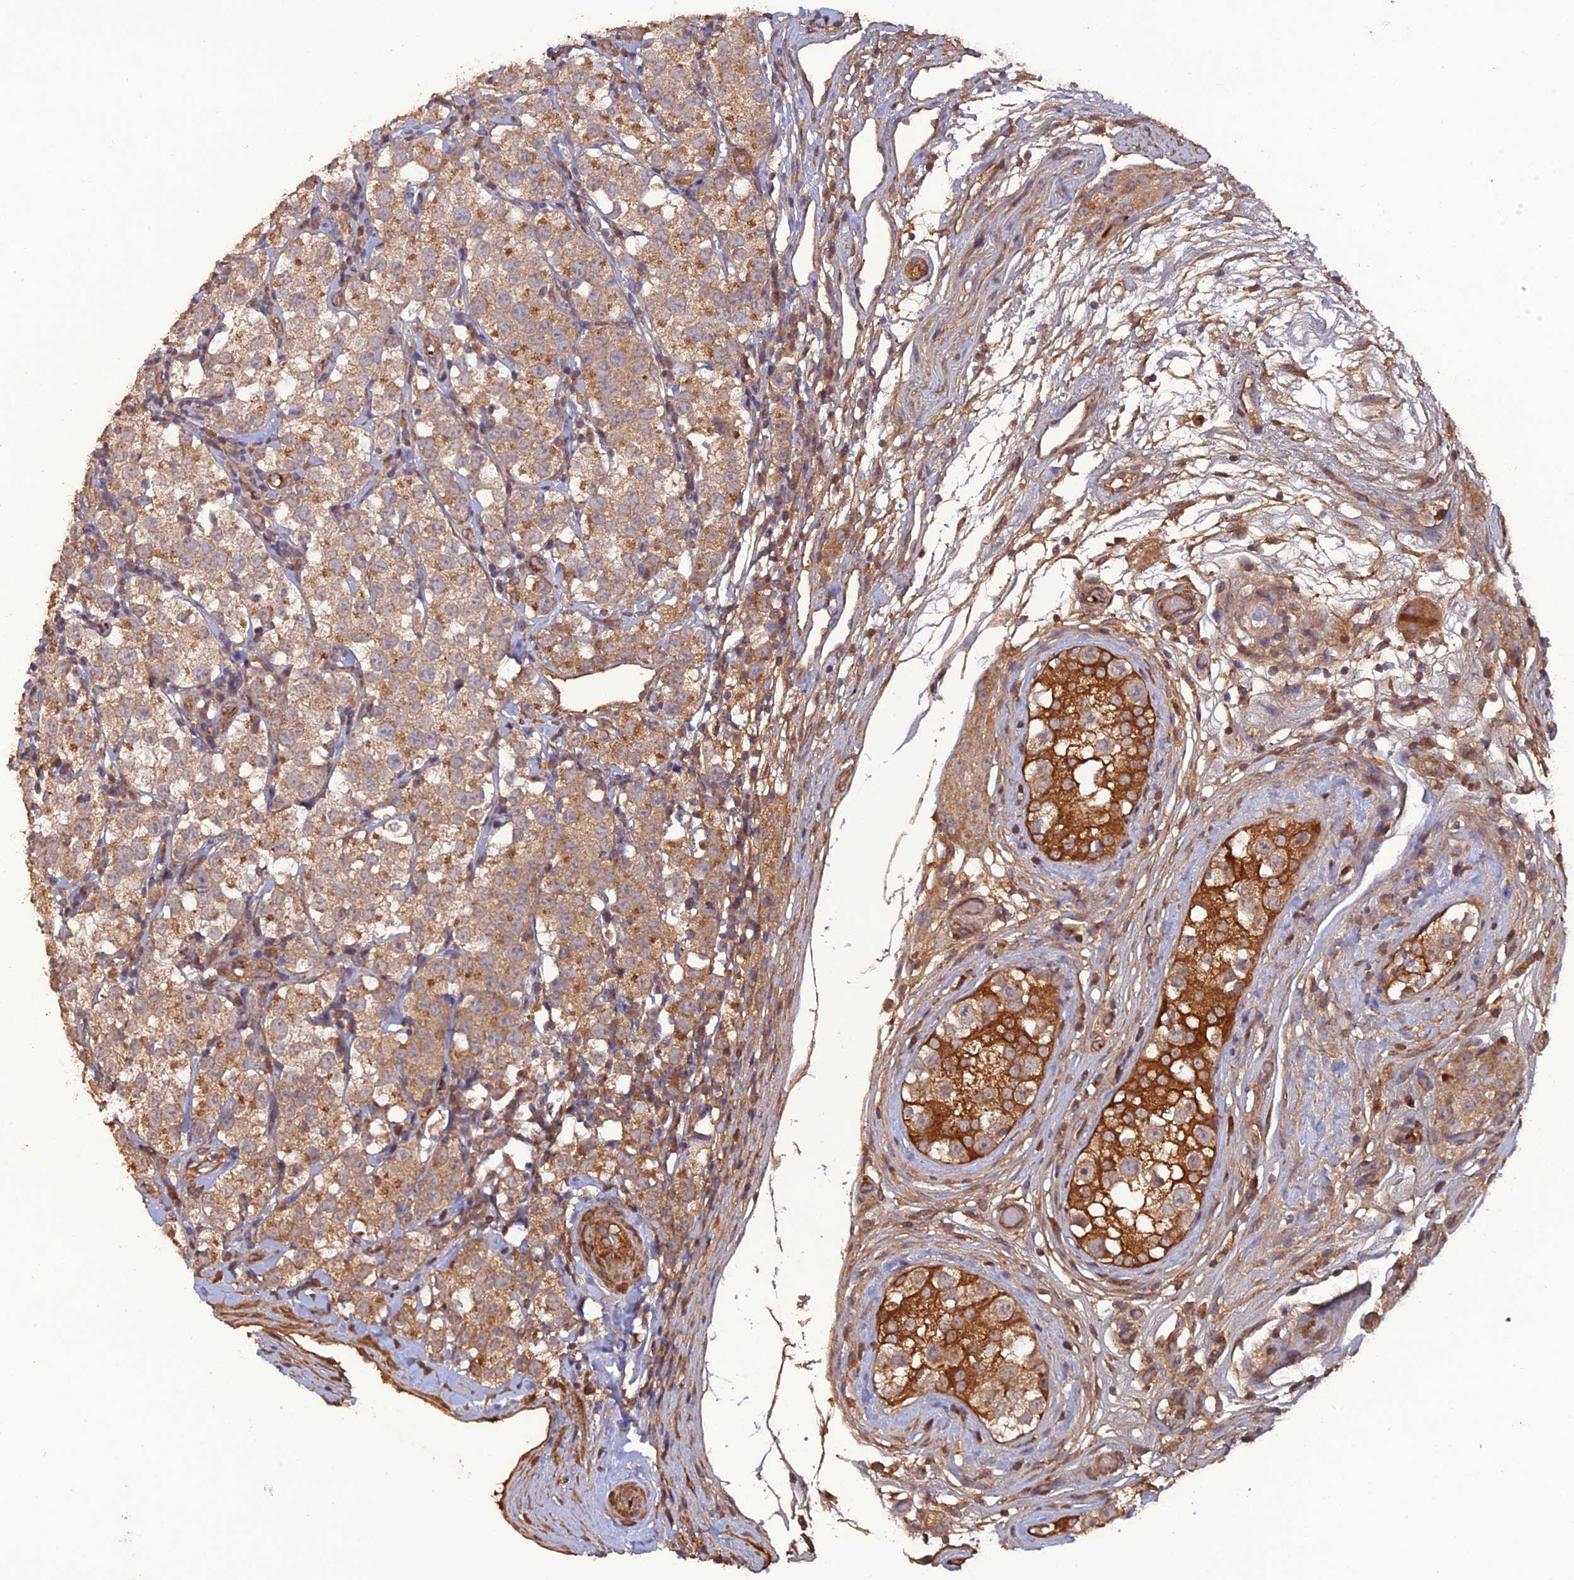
{"staining": {"intensity": "moderate", "quantity": ">75%", "location": "cytoplasmic/membranous"}, "tissue": "testis cancer", "cell_type": "Tumor cells", "image_type": "cancer", "snomed": [{"axis": "morphology", "description": "Seminoma, NOS"}, {"axis": "topography", "description": "Testis"}], "caption": "Testis cancer stained with DAB IHC displays medium levels of moderate cytoplasmic/membranous positivity in approximately >75% of tumor cells.", "gene": "ATP6V0A2", "patient": {"sex": "male", "age": 34}}